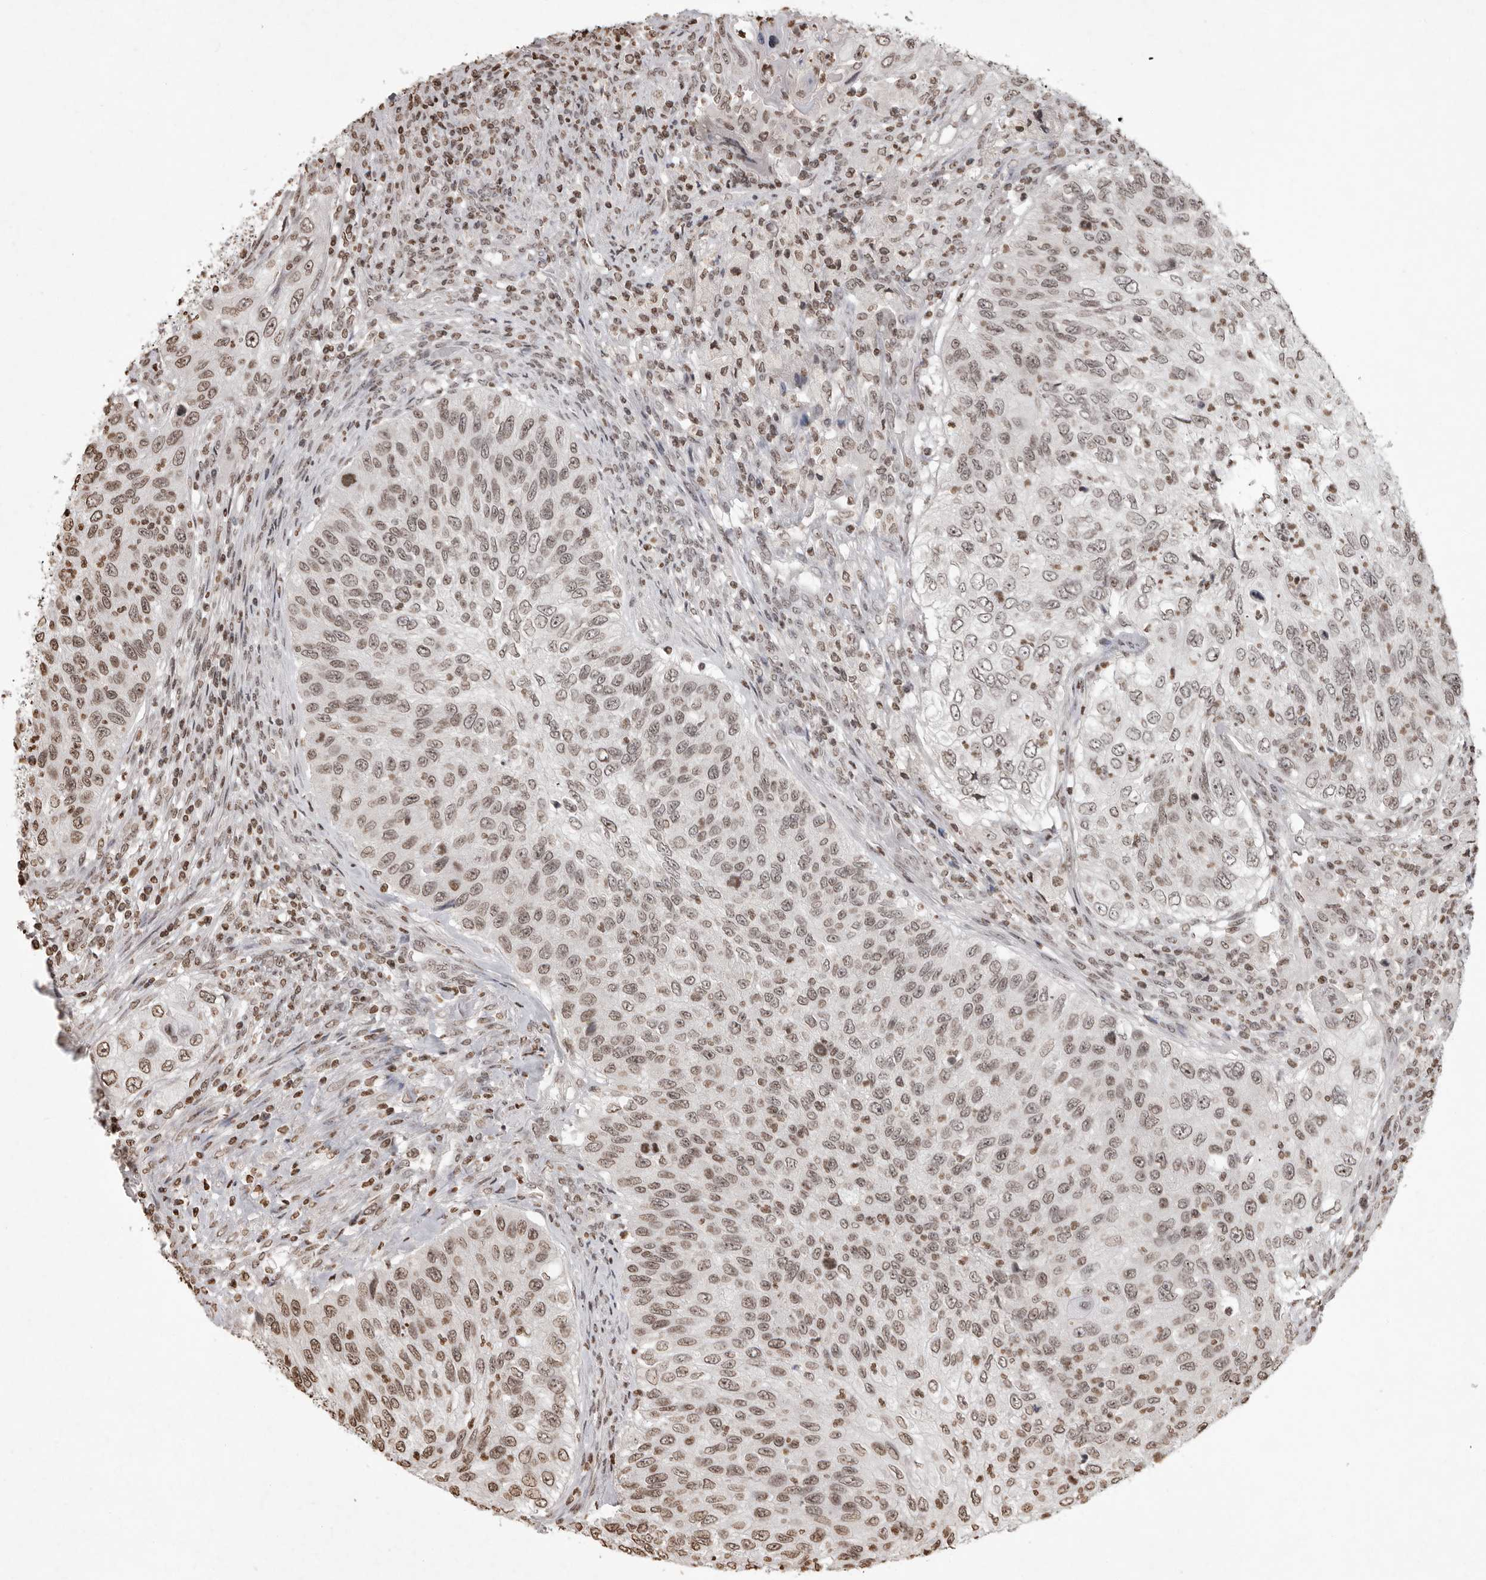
{"staining": {"intensity": "weak", "quantity": ">75%", "location": "nuclear"}, "tissue": "urothelial cancer", "cell_type": "Tumor cells", "image_type": "cancer", "snomed": [{"axis": "morphology", "description": "Urothelial carcinoma, High grade"}, {"axis": "topography", "description": "Urinary bladder"}], "caption": "Immunohistochemistry (IHC) of human high-grade urothelial carcinoma shows low levels of weak nuclear expression in approximately >75% of tumor cells. (DAB (3,3'-diaminobenzidine) IHC, brown staining for protein, blue staining for nuclei).", "gene": "WDR45", "patient": {"sex": "female", "age": 60}}